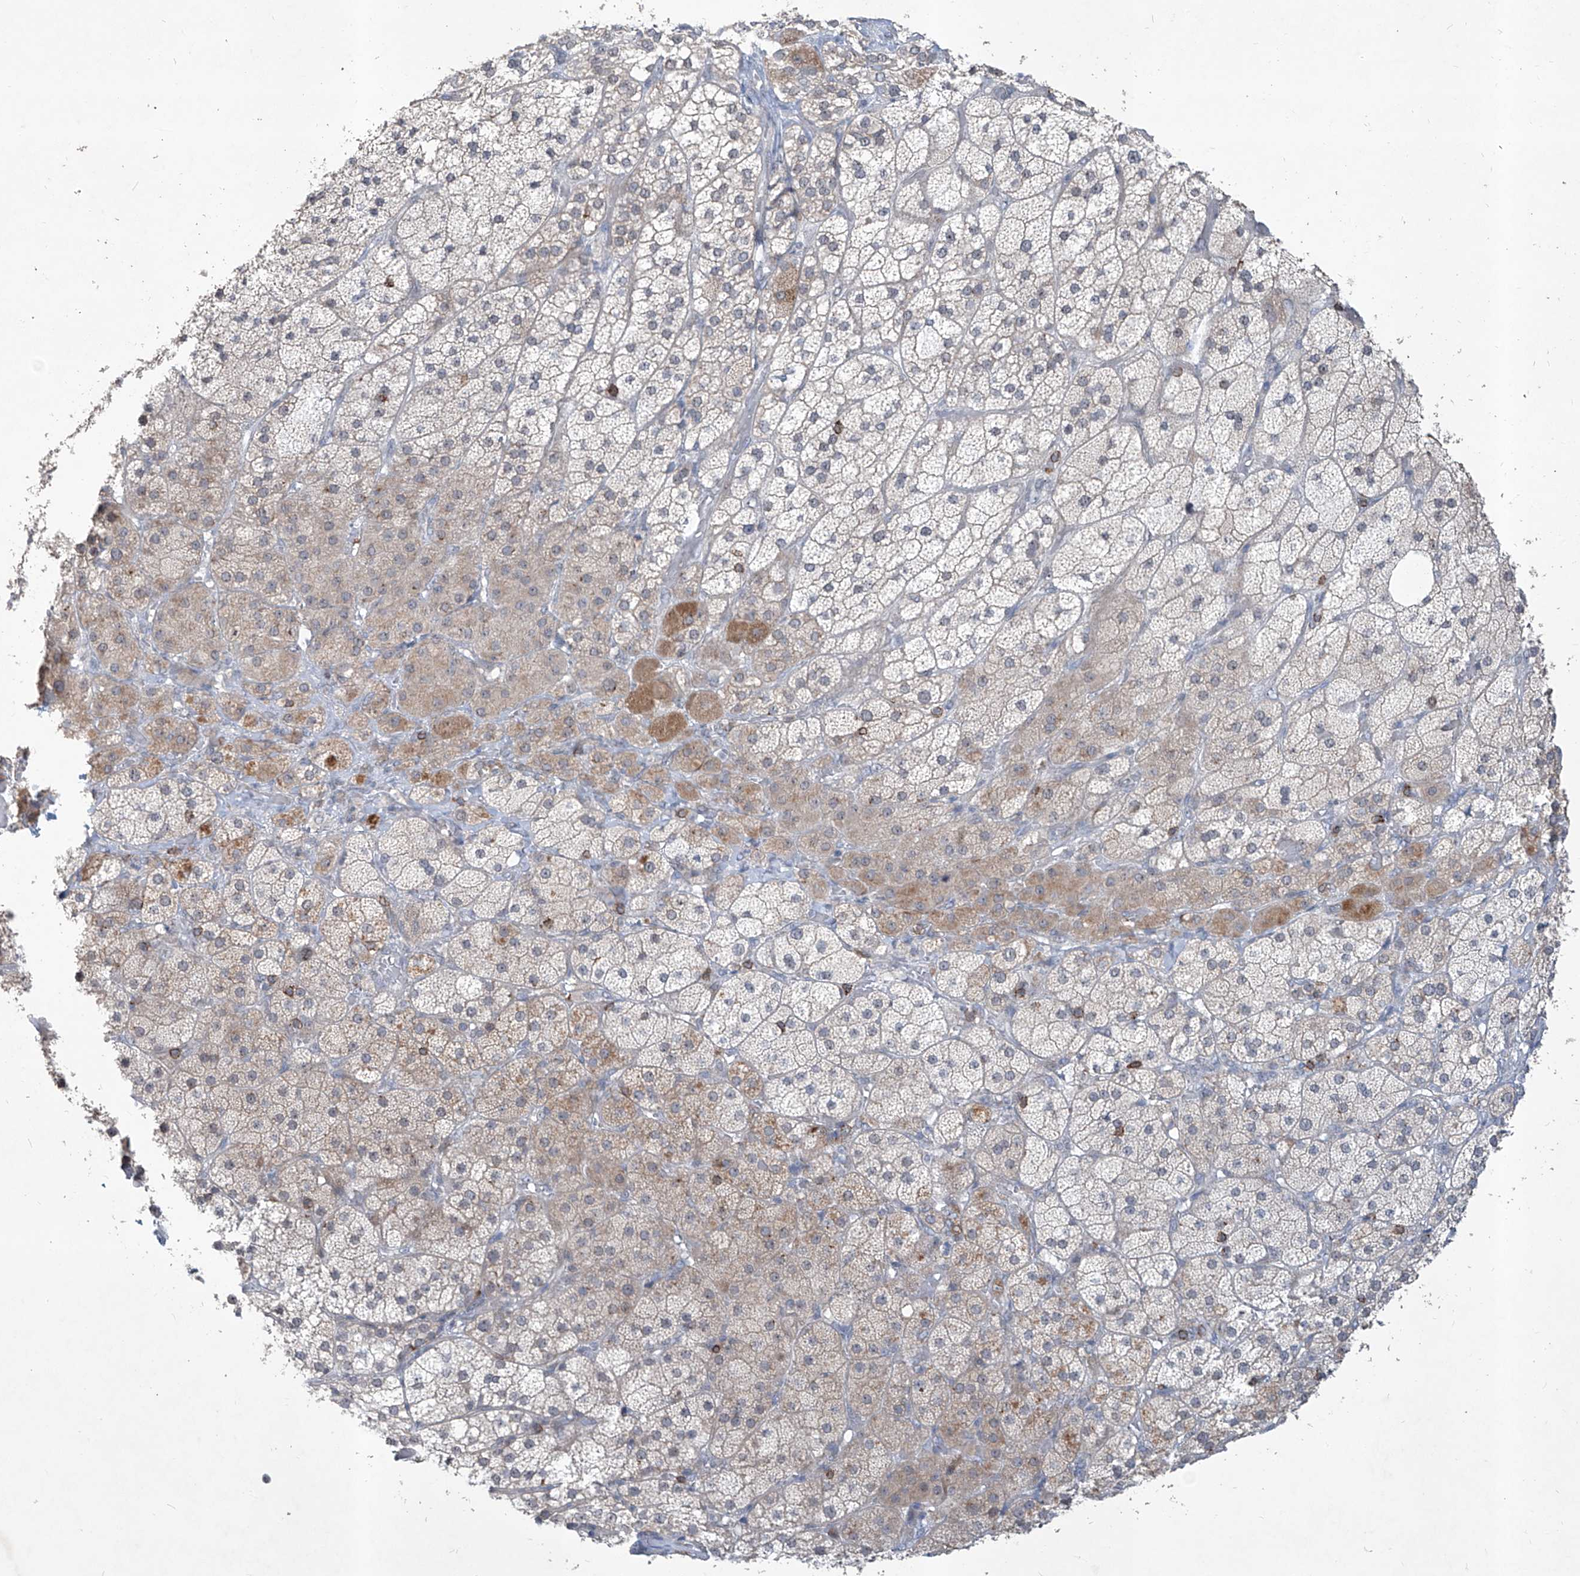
{"staining": {"intensity": "moderate", "quantity": "<25%", "location": "cytoplasmic/membranous,nuclear"}, "tissue": "adrenal gland", "cell_type": "Glandular cells", "image_type": "normal", "snomed": [{"axis": "morphology", "description": "Normal tissue, NOS"}, {"axis": "topography", "description": "Adrenal gland"}], "caption": "Immunohistochemistry (IHC) photomicrograph of unremarkable adrenal gland stained for a protein (brown), which shows low levels of moderate cytoplasmic/membranous,nuclear staining in about <25% of glandular cells.", "gene": "ZBTB48", "patient": {"sex": "male", "age": 57}}